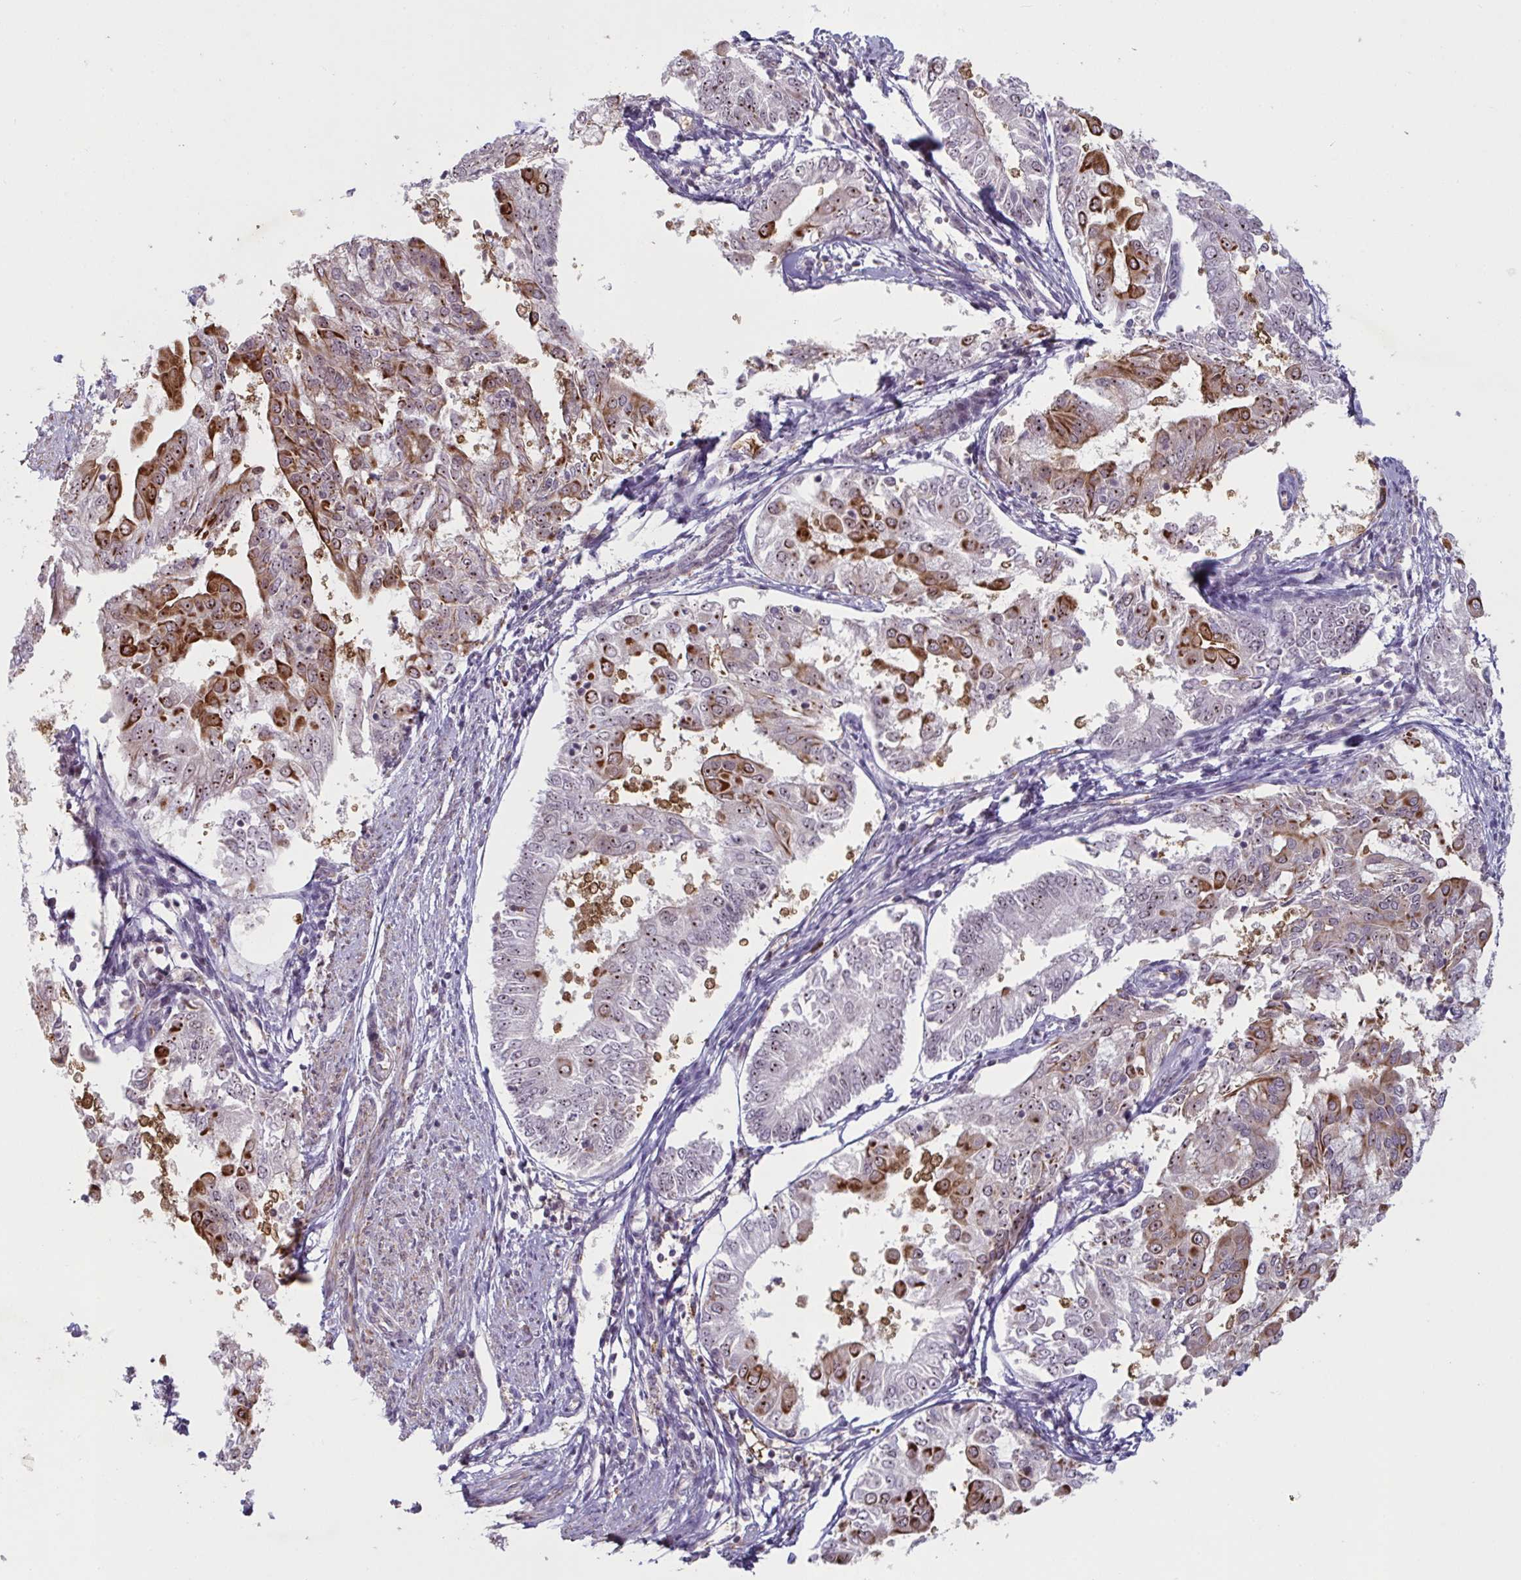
{"staining": {"intensity": "moderate", "quantity": "25%-75%", "location": "cytoplasmic/membranous"}, "tissue": "endometrial cancer", "cell_type": "Tumor cells", "image_type": "cancer", "snomed": [{"axis": "morphology", "description": "Adenocarcinoma, NOS"}, {"axis": "topography", "description": "Endometrium"}], "caption": "Protein expression analysis of human endometrial cancer (adenocarcinoma) reveals moderate cytoplasmic/membranous staining in approximately 25%-75% of tumor cells.", "gene": "NLRP13", "patient": {"sex": "female", "age": 68}}